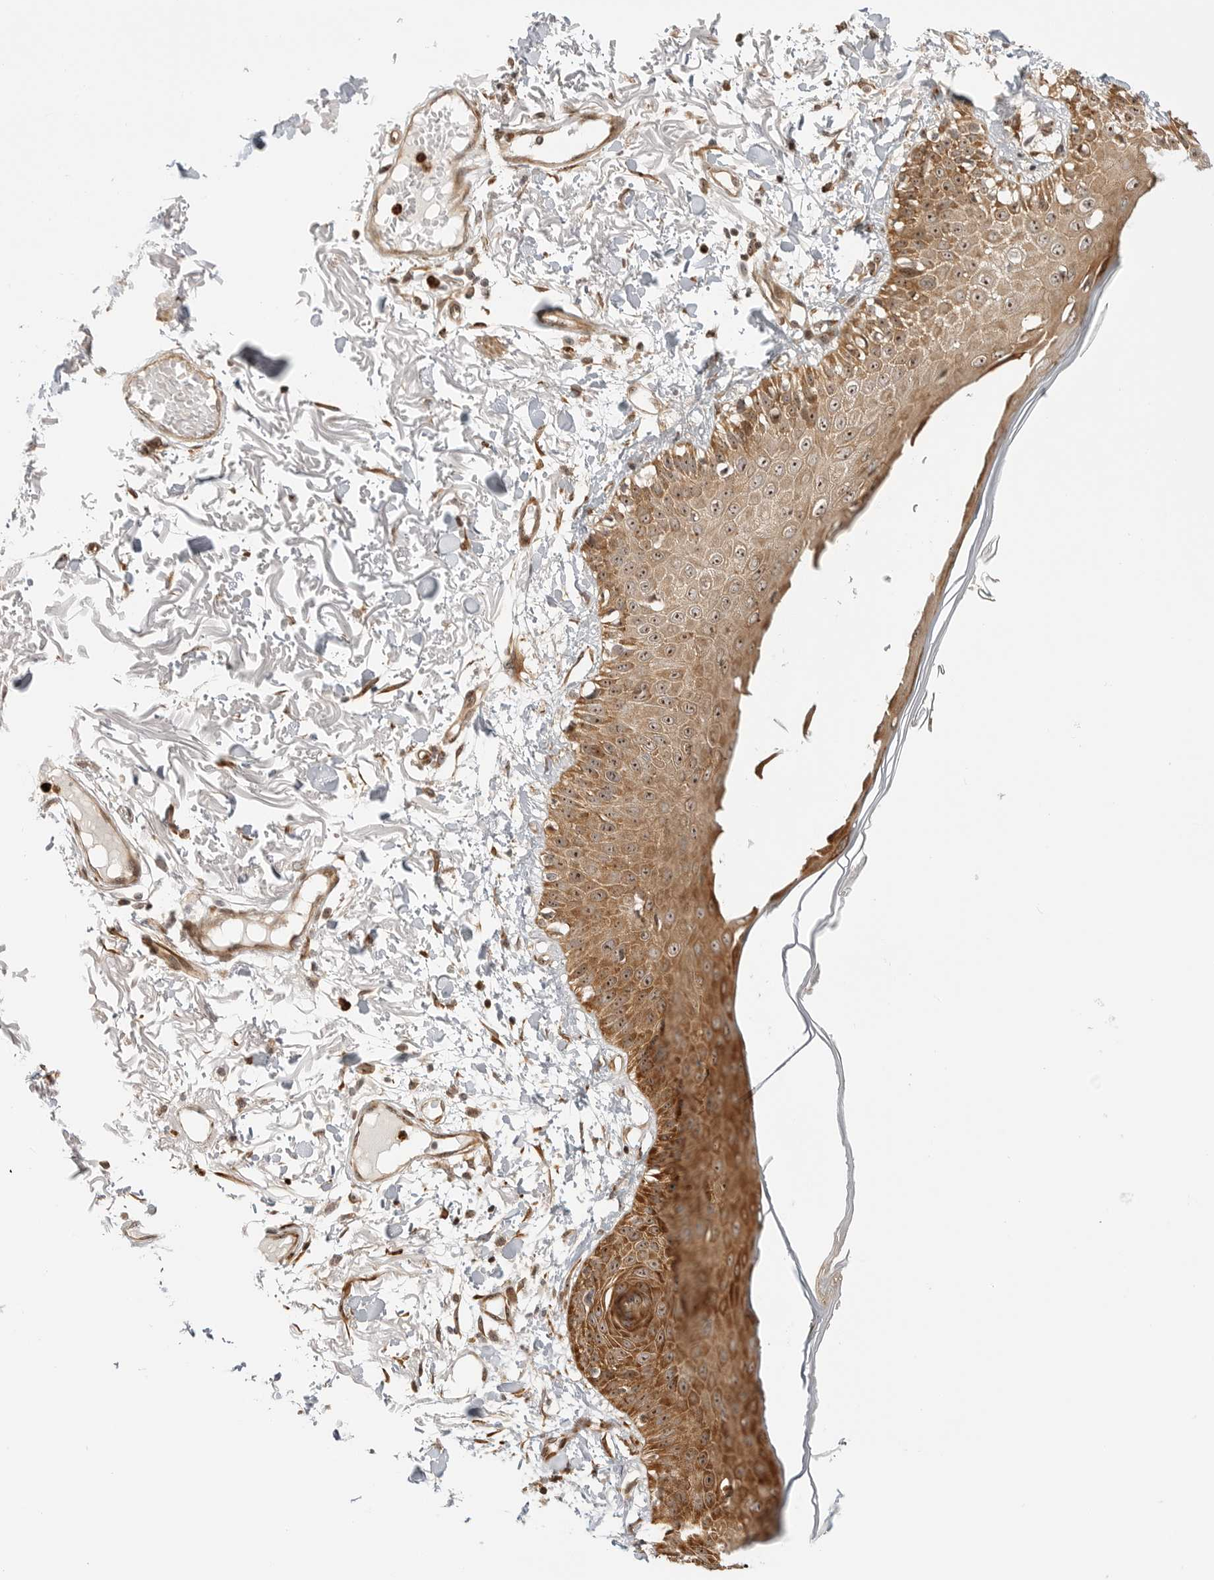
{"staining": {"intensity": "moderate", "quantity": ">75%", "location": "cytoplasmic/membranous"}, "tissue": "skin", "cell_type": "Fibroblasts", "image_type": "normal", "snomed": [{"axis": "morphology", "description": "Normal tissue, NOS"}, {"axis": "morphology", "description": "Squamous cell carcinoma, NOS"}, {"axis": "topography", "description": "Skin"}, {"axis": "topography", "description": "Peripheral nerve tissue"}], "caption": "High-magnification brightfield microscopy of unremarkable skin stained with DAB (3,3'-diaminobenzidine) (brown) and counterstained with hematoxylin (blue). fibroblasts exhibit moderate cytoplasmic/membranous positivity is present in approximately>75% of cells. Ihc stains the protein in brown and the nuclei are stained blue.", "gene": "DSCC1", "patient": {"sex": "male", "age": 83}}